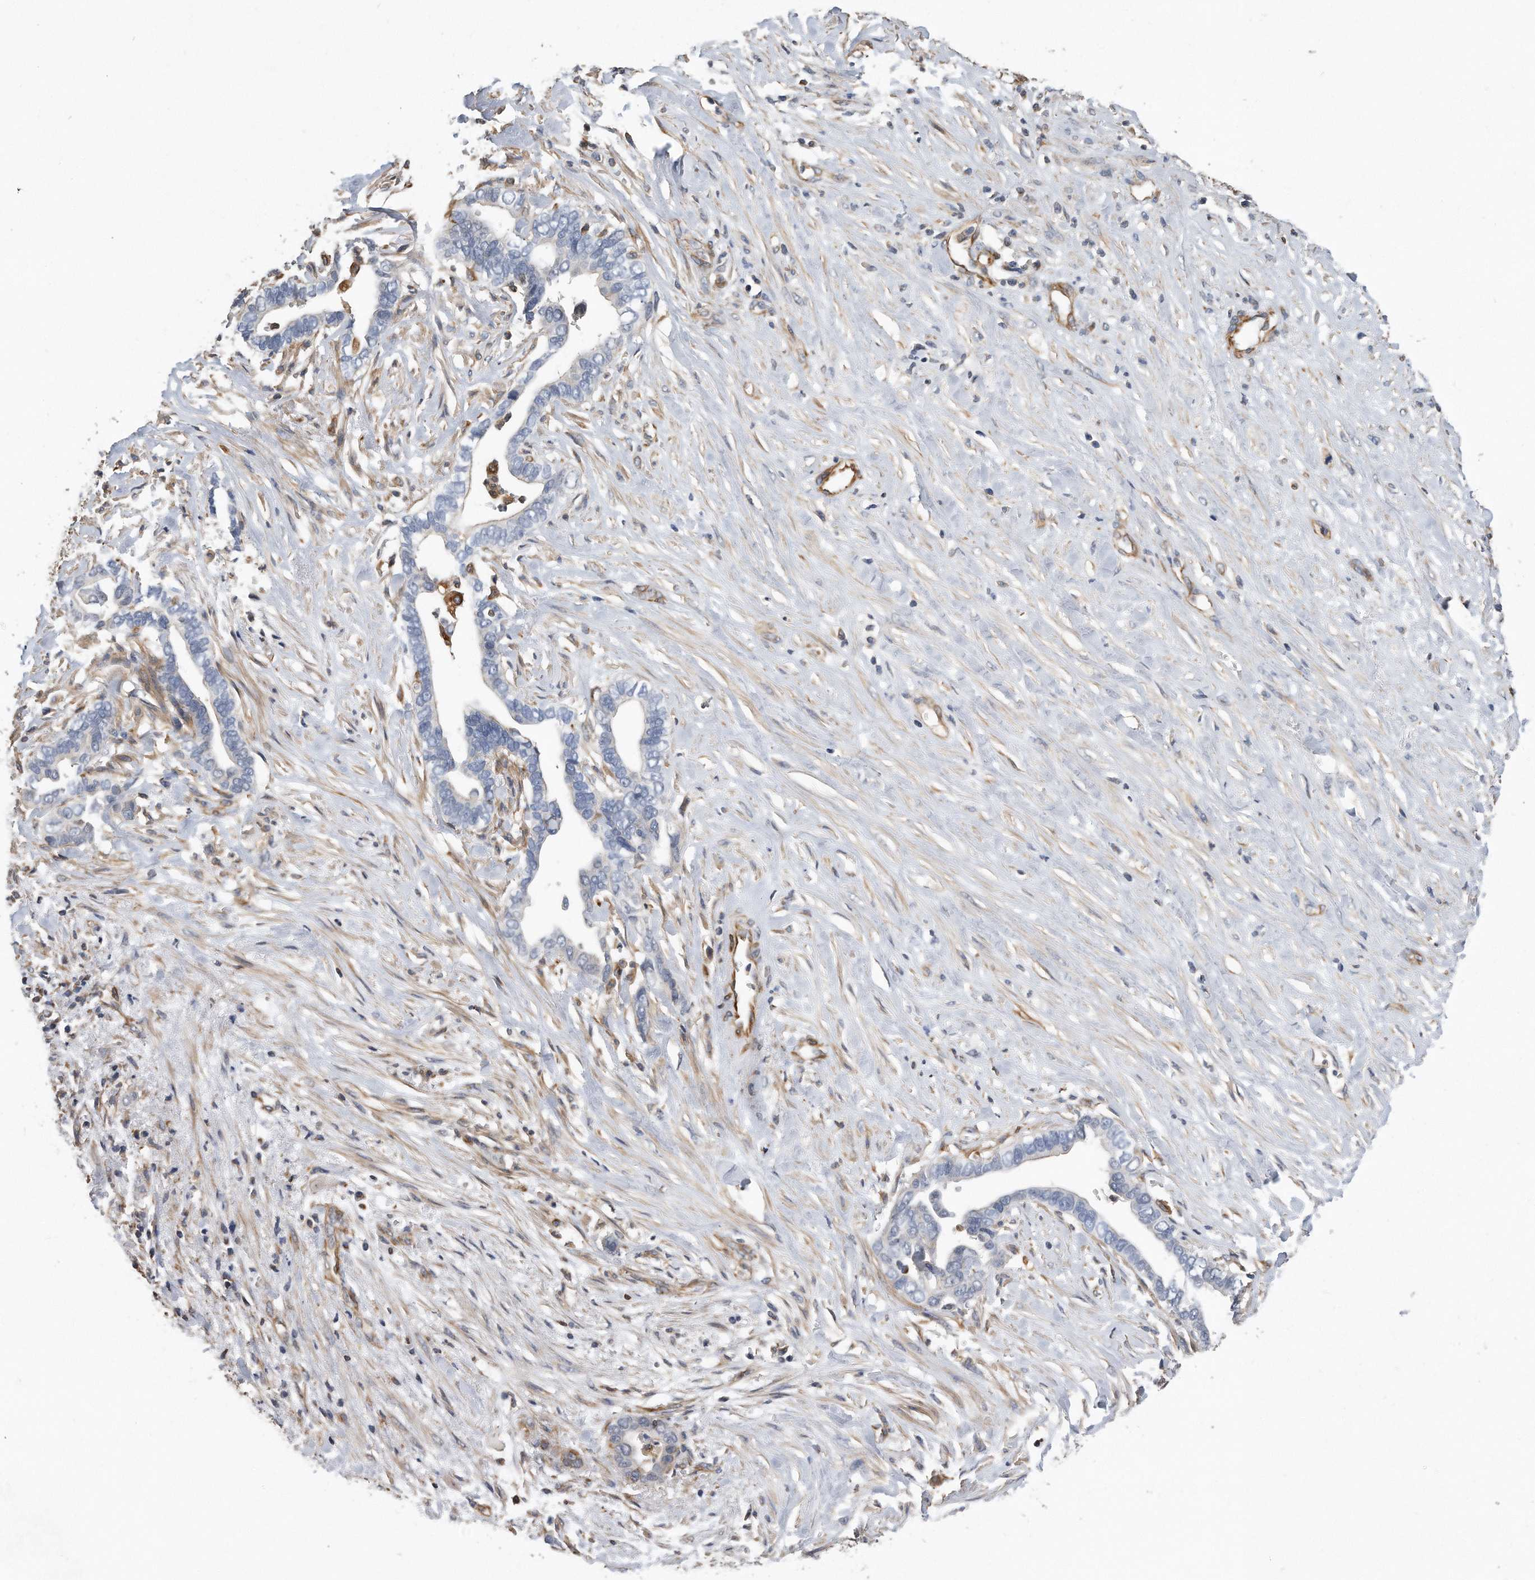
{"staining": {"intensity": "negative", "quantity": "none", "location": "none"}, "tissue": "liver cancer", "cell_type": "Tumor cells", "image_type": "cancer", "snomed": [{"axis": "morphology", "description": "Cholangiocarcinoma"}, {"axis": "topography", "description": "Liver"}], "caption": "Immunohistochemical staining of liver cancer demonstrates no significant positivity in tumor cells.", "gene": "GPC1", "patient": {"sex": "female", "age": 79}}